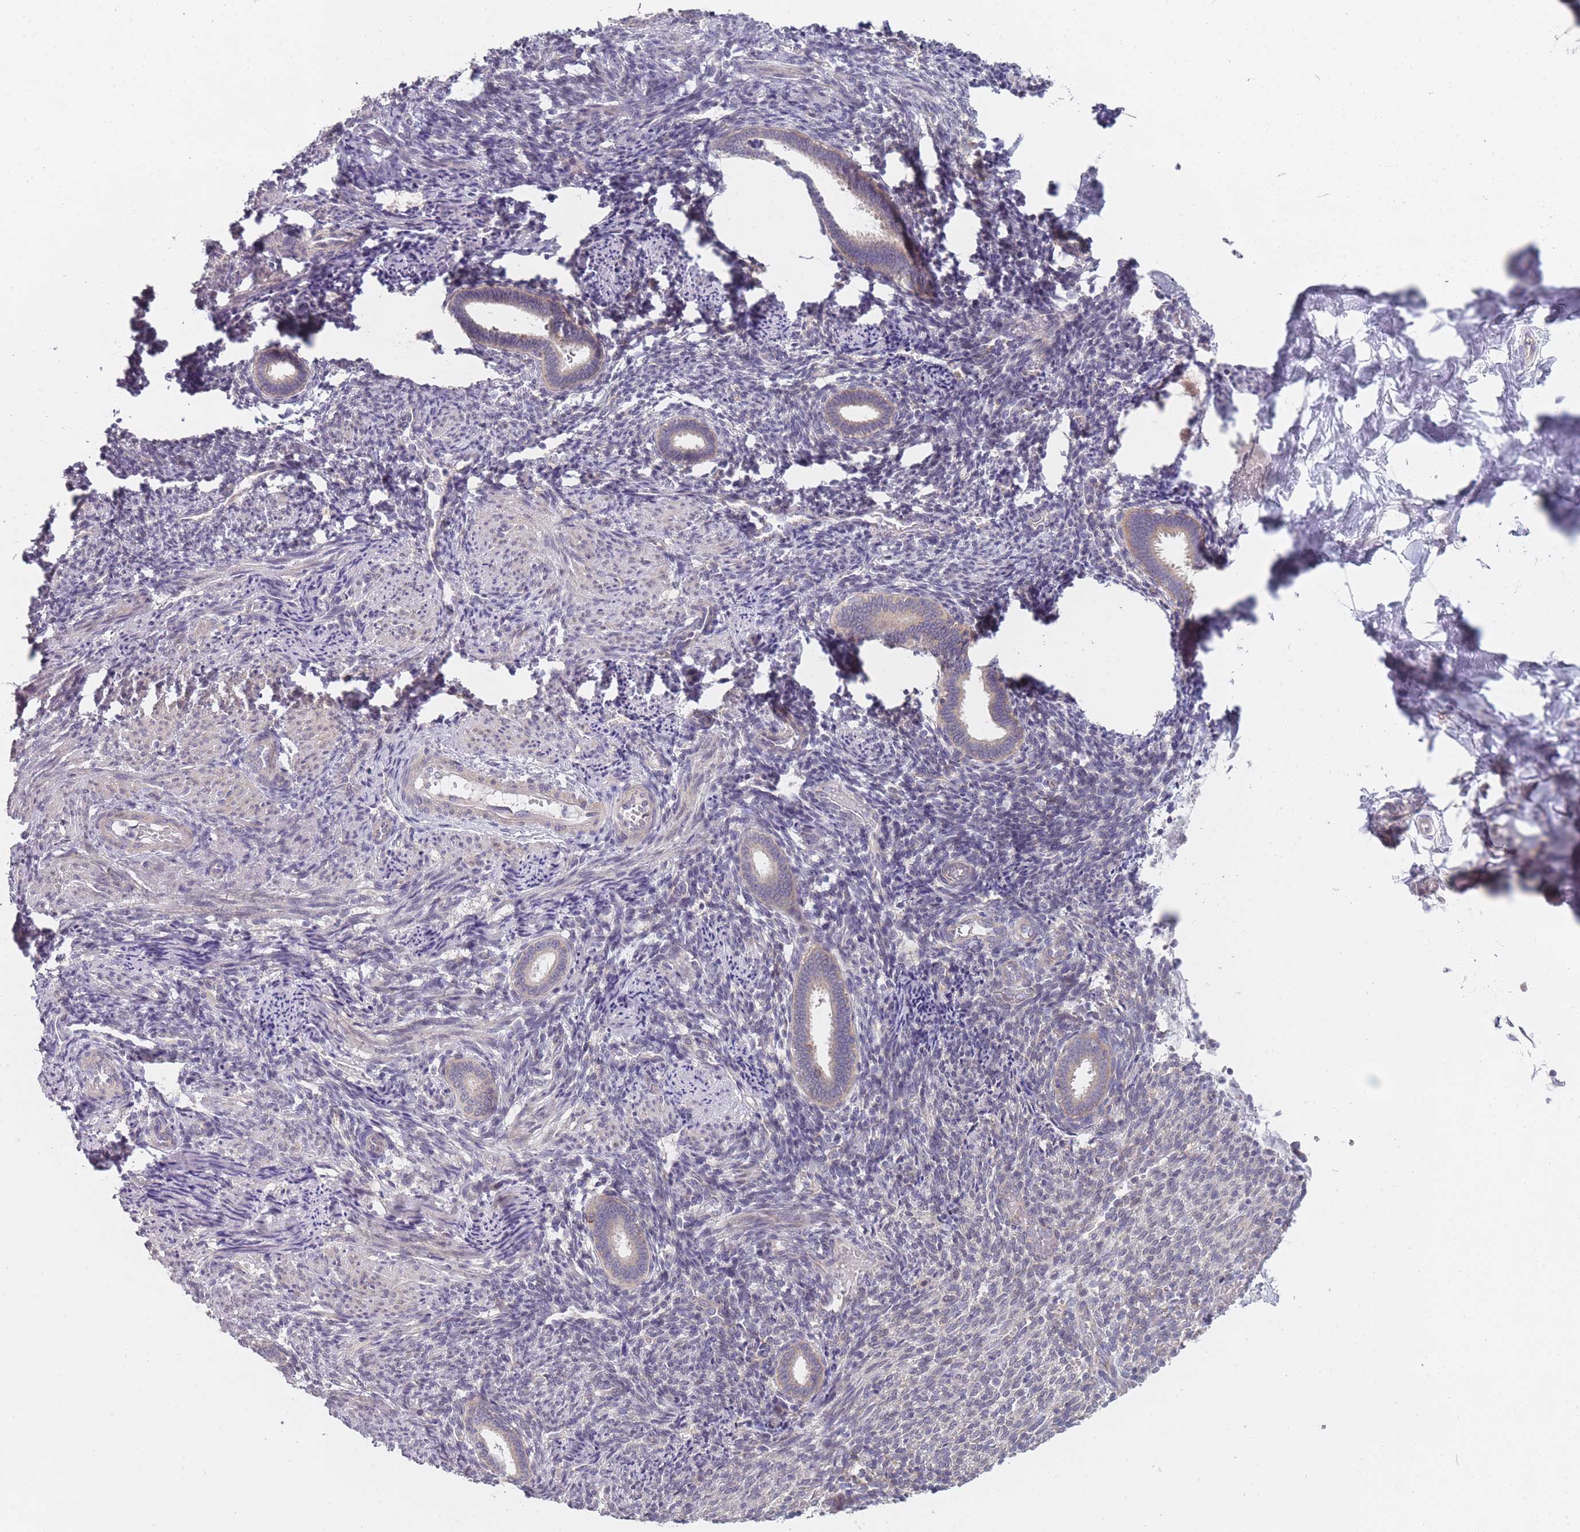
{"staining": {"intensity": "negative", "quantity": "none", "location": "none"}, "tissue": "endometrium", "cell_type": "Cells in endometrial stroma", "image_type": "normal", "snomed": [{"axis": "morphology", "description": "Normal tissue, NOS"}, {"axis": "topography", "description": "Endometrium"}], "caption": "This is an IHC photomicrograph of benign human endometrium. There is no expression in cells in endometrial stroma.", "gene": "PCDH12", "patient": {"sex": "female", "age": 32}}